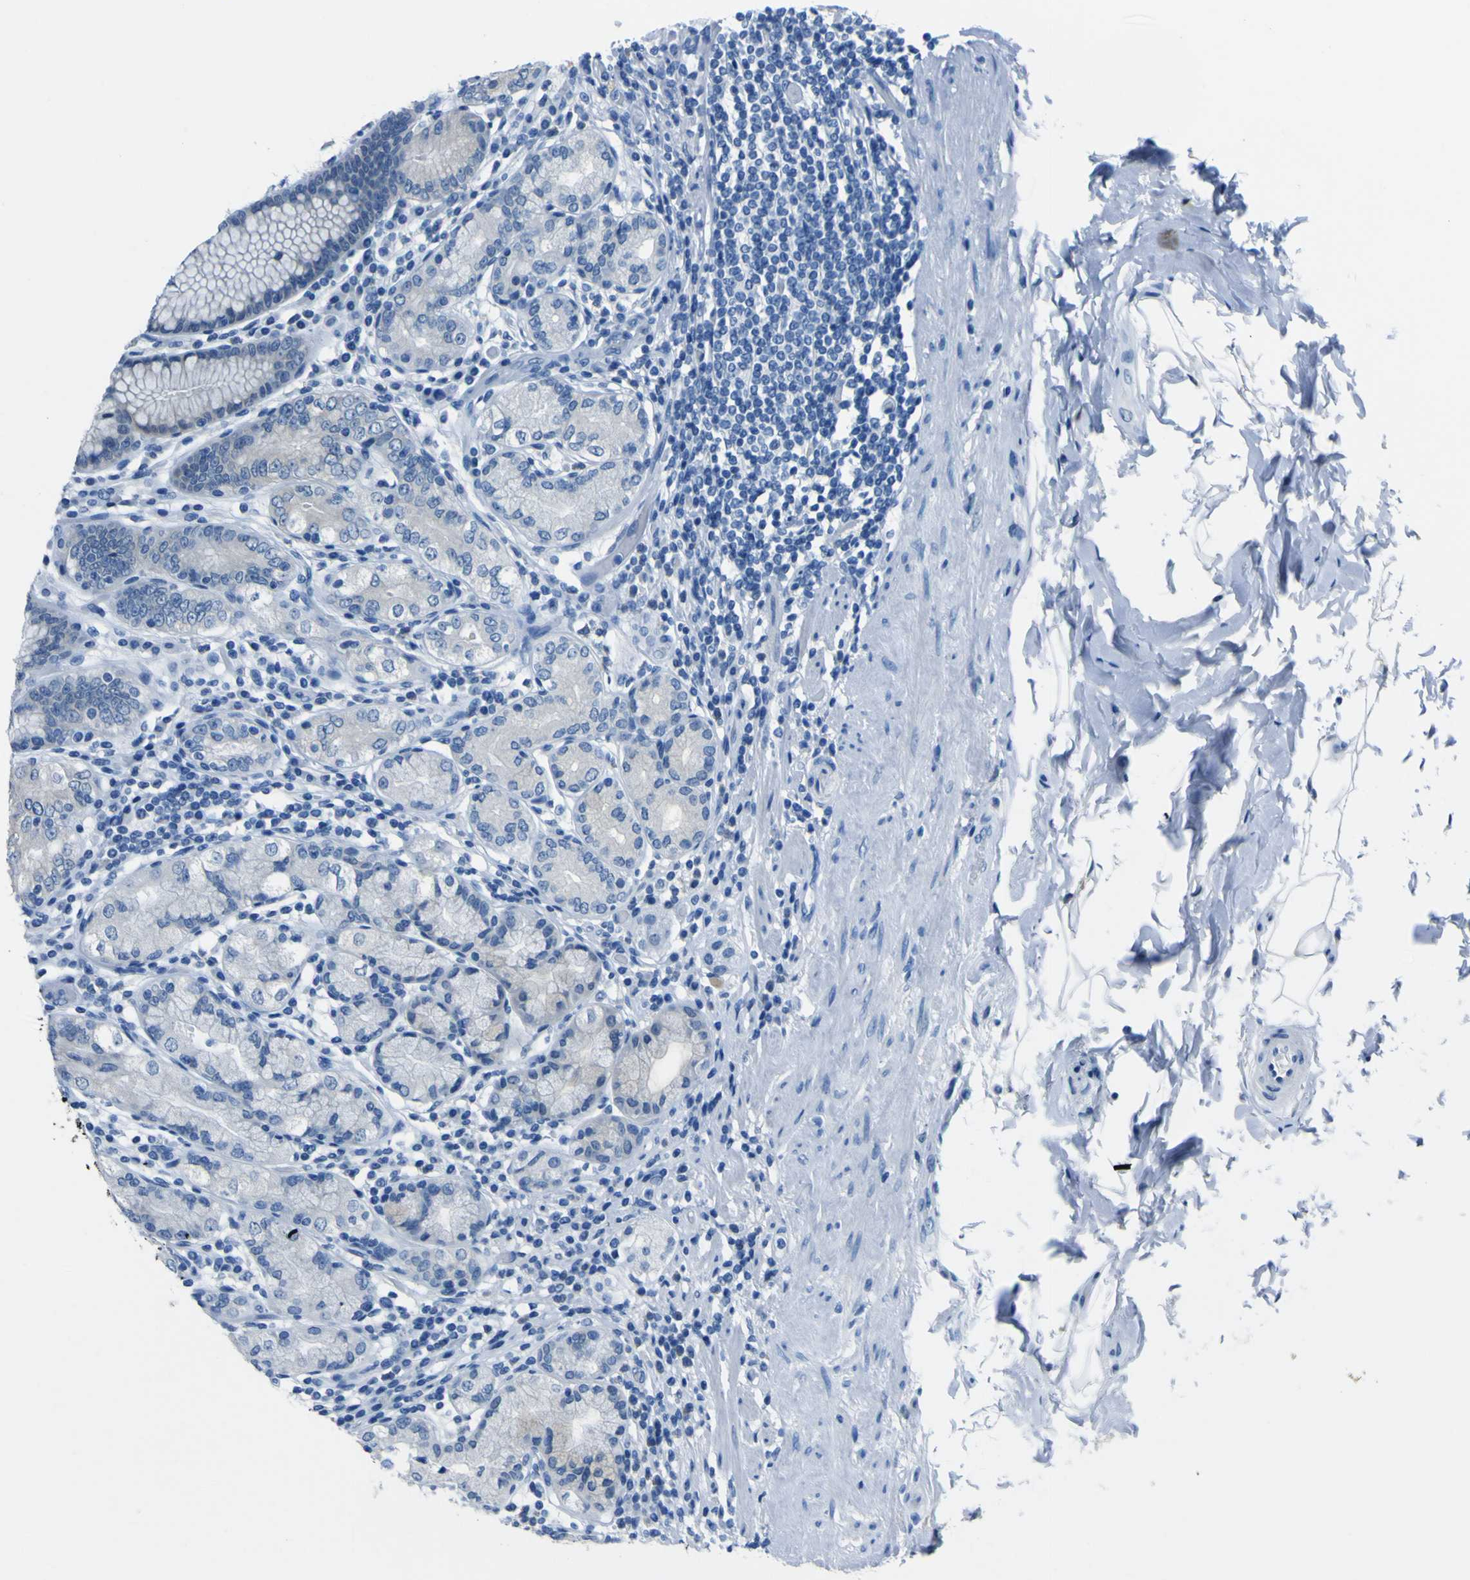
{"staining": {"intensity": "negative", "quantity": "none", "location": "none"}, "tissue": "stomach", "cell_type": "Glandular cells", "image_type": "normal", "snomed": [{"axis": "morphology", "description": "Normal tissue, NOS"}, {"axis": "topography", "description": "Stomach, lower"}], "caption": "Histopathology image shows no significant protein positivity in glandular cells of benign stomach.", "gene": "PHKG1", "patient": {"sex": "female", "age": 76}}